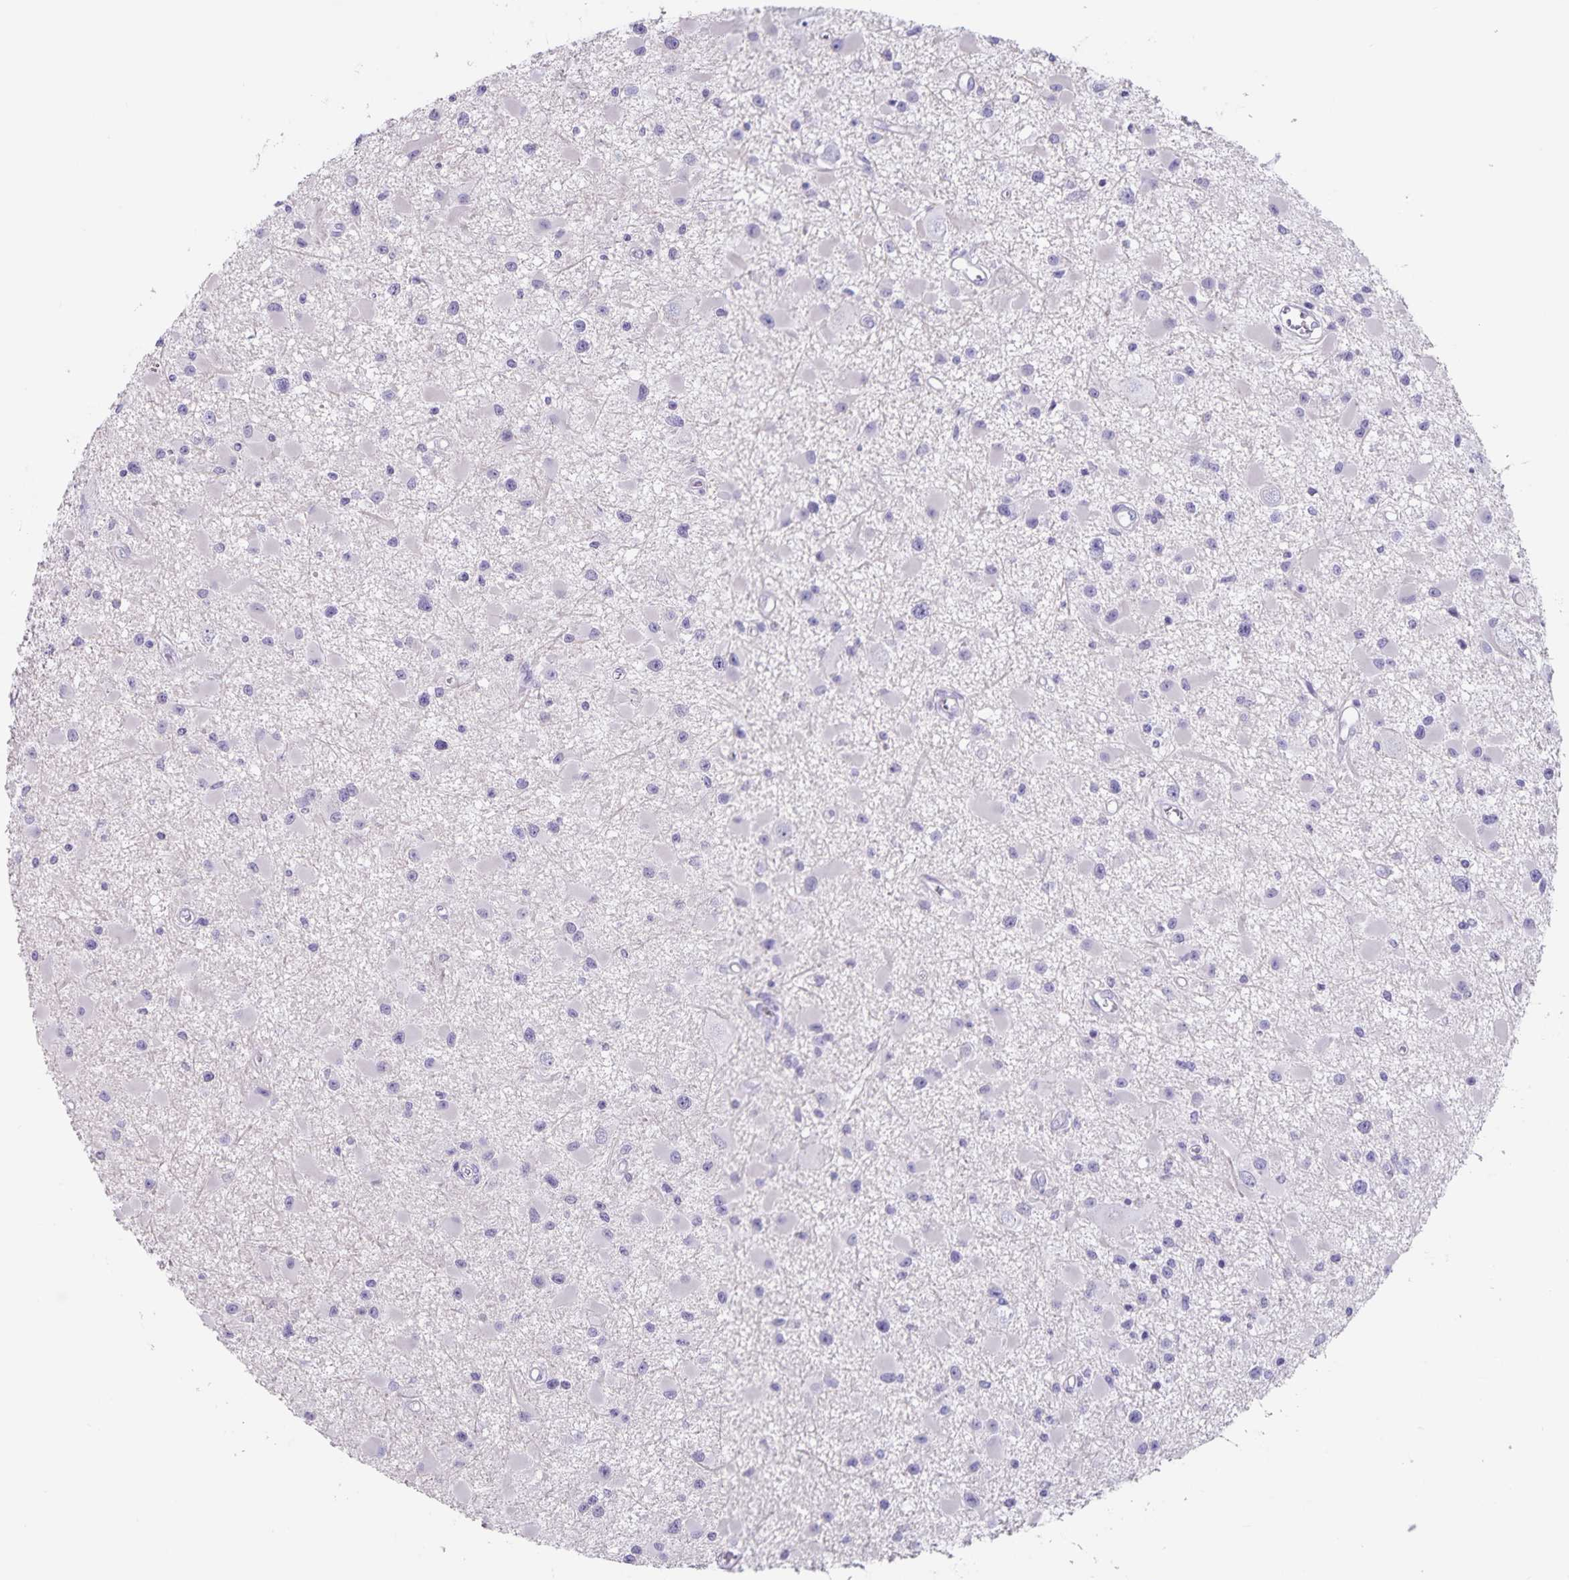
{"staining": {"intensity": "negative", "quantity": "none", "location": "none"}, "tissue": "glioma", "cell_type": "Tumor cells", "image_type": "cancer", "snomed": [{"axis": "morphology", "description": "Glioma, malignant, High grade"}, {"axis": "topography", "description": "Brain"}], "caption": "This is a micrograph of immunohistochemistry staining of malignant glioma (high-grade), which shows no positivity in tumor cells. Nuclei are stained in blue.", "gene": "C11orf42", "patient": {"sex": "male", "age": 54}}